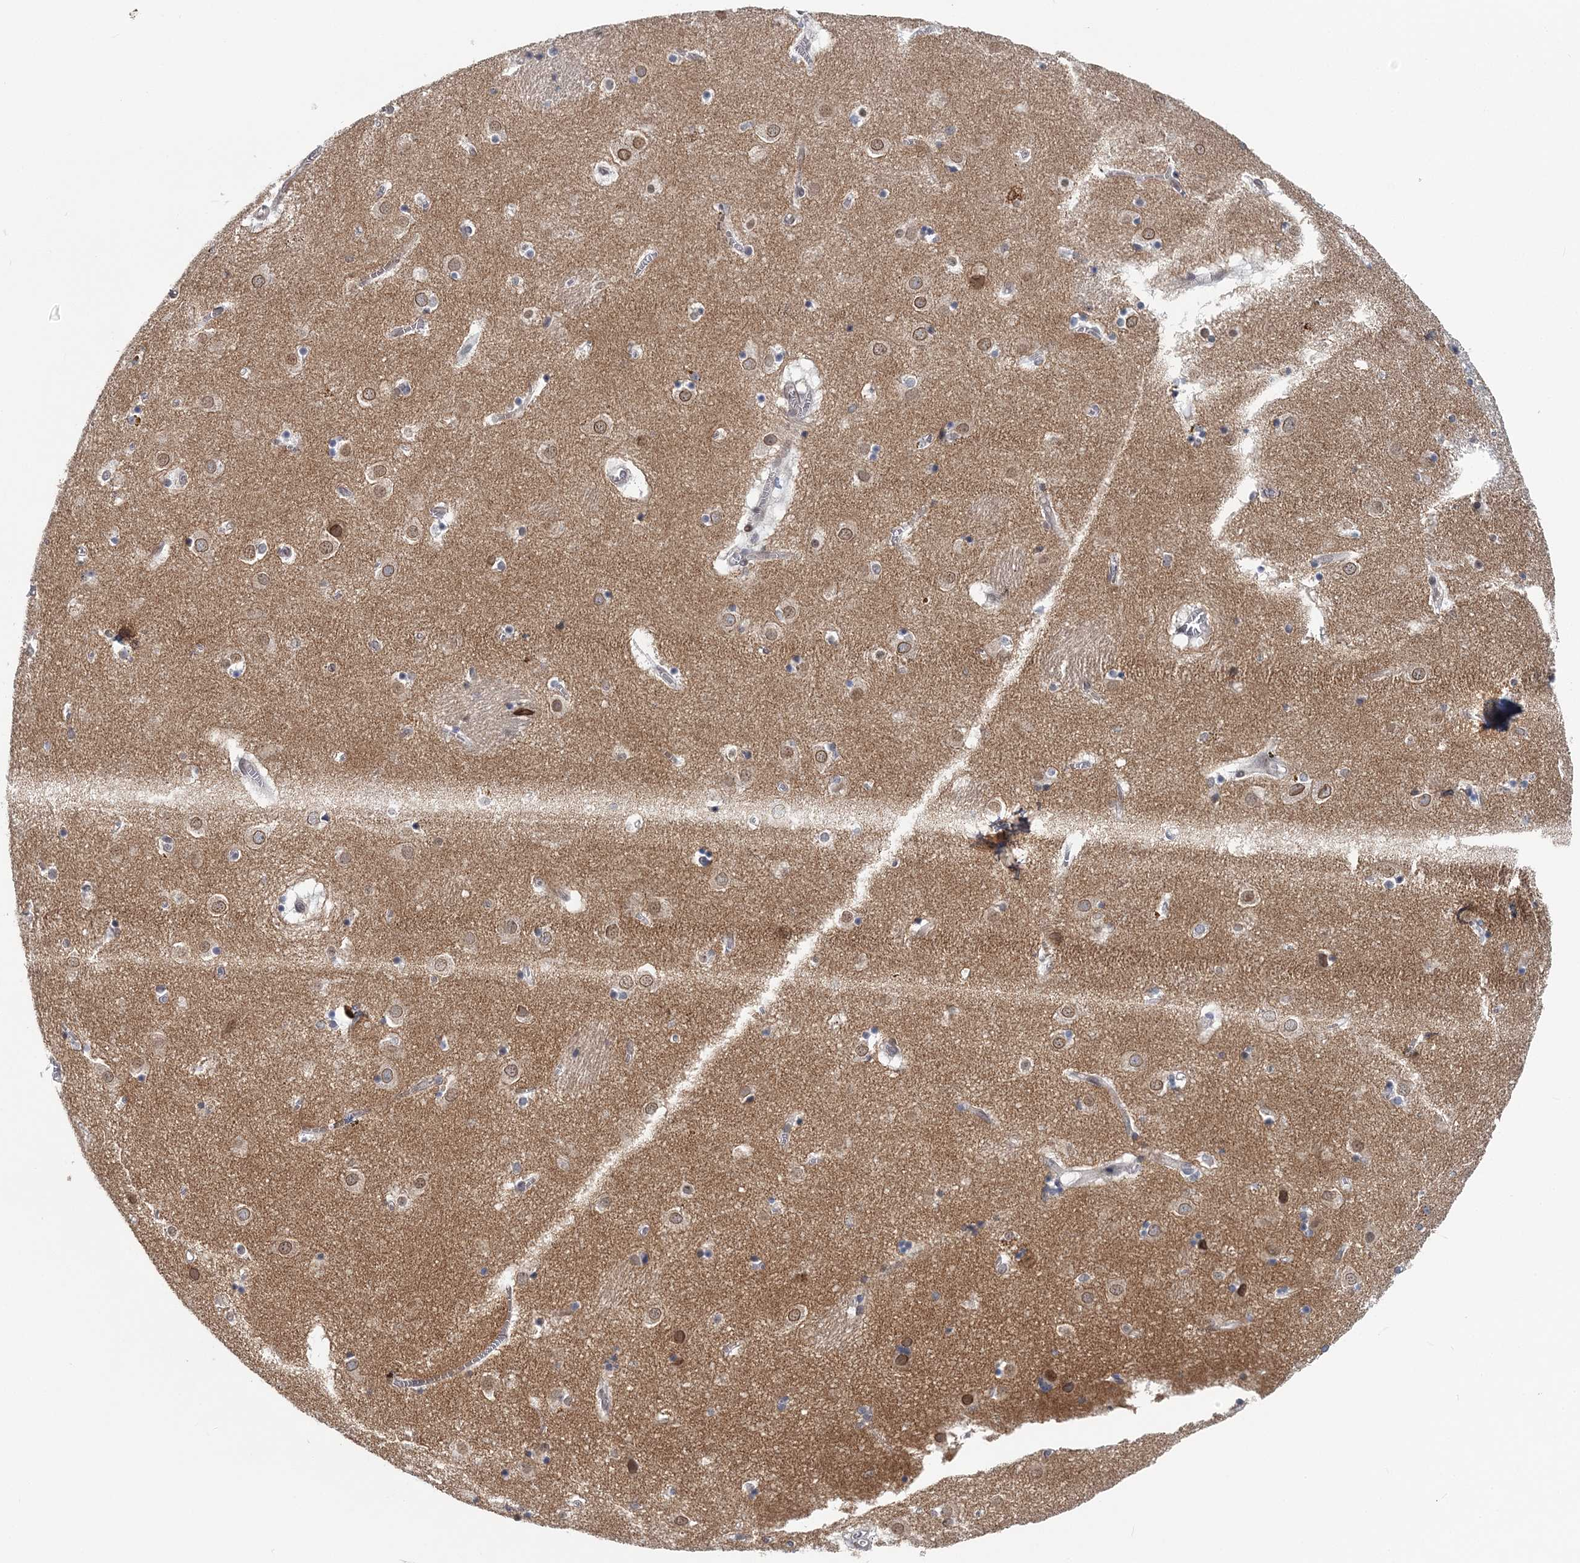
{"staining": {"intensity": "weak", "quantity": "25%-75%", "location": "cytoplasmic/membranous"}, "tissue": "caudate", "cell_type": "Glial cells", "image_type": "normal", "snomed": [{"axis": "morphology", "description": "Normal tissue, NOS"}, {"axis": "topography", "description": "Lateral ventricle wall"}], "caption": "Immunohistochemical staining of unremarkable caudate reveals weak cytoplasmic/membranous protein positivity in about 25%-75% of glial cells. The staining was performed using DAB to visualize the protein expression in brown, while the nuclei were stained in blue with hematoxylin (Magnification: 20x).", "gene": "HYCC2", "patient": {"sex": "male", "age": 70}}